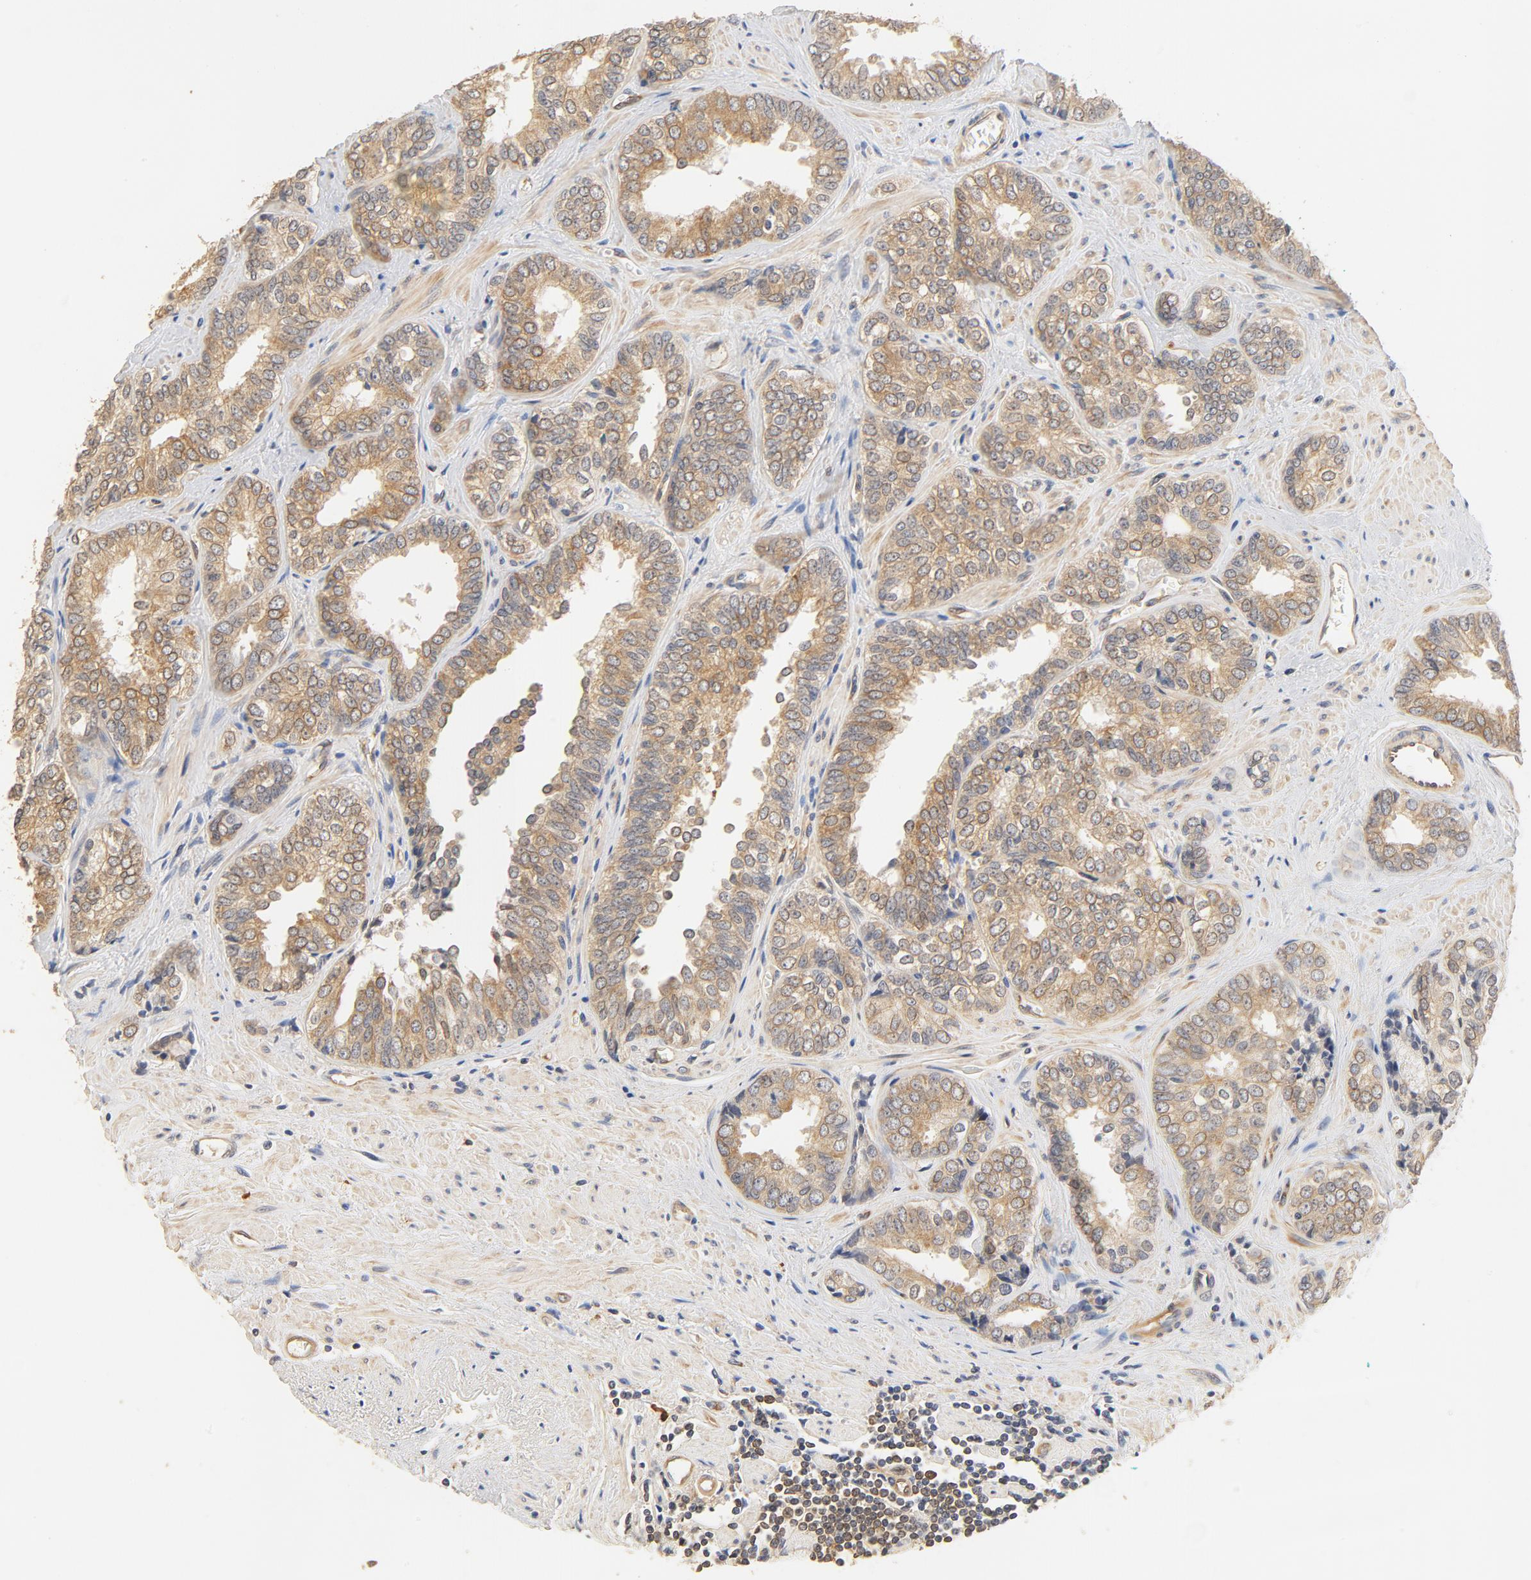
{"staining": {"intensity": "moderate", "quantity": ">75%", "location": "cytoplasmic/membranous"}, "tissue": "prostate cancer", "cell_type": "Tumor cells", "image_type": "cancer", "snomed": [{"axis": "morphology", "description": "Adenocarcinoma, High grade"}, {"axis": "topography", "description": "Prostate"}], "caption": "IHC micrograph of prostate high-grade adenocarcinoma stained for a protein (brown), which demonstrates medium levels of moderate cytoplasmic/membranous expression in approximately >75% of tumor cells.", "gene": "UBE2J1", "patient": {"sex": "male", "age": 67}}